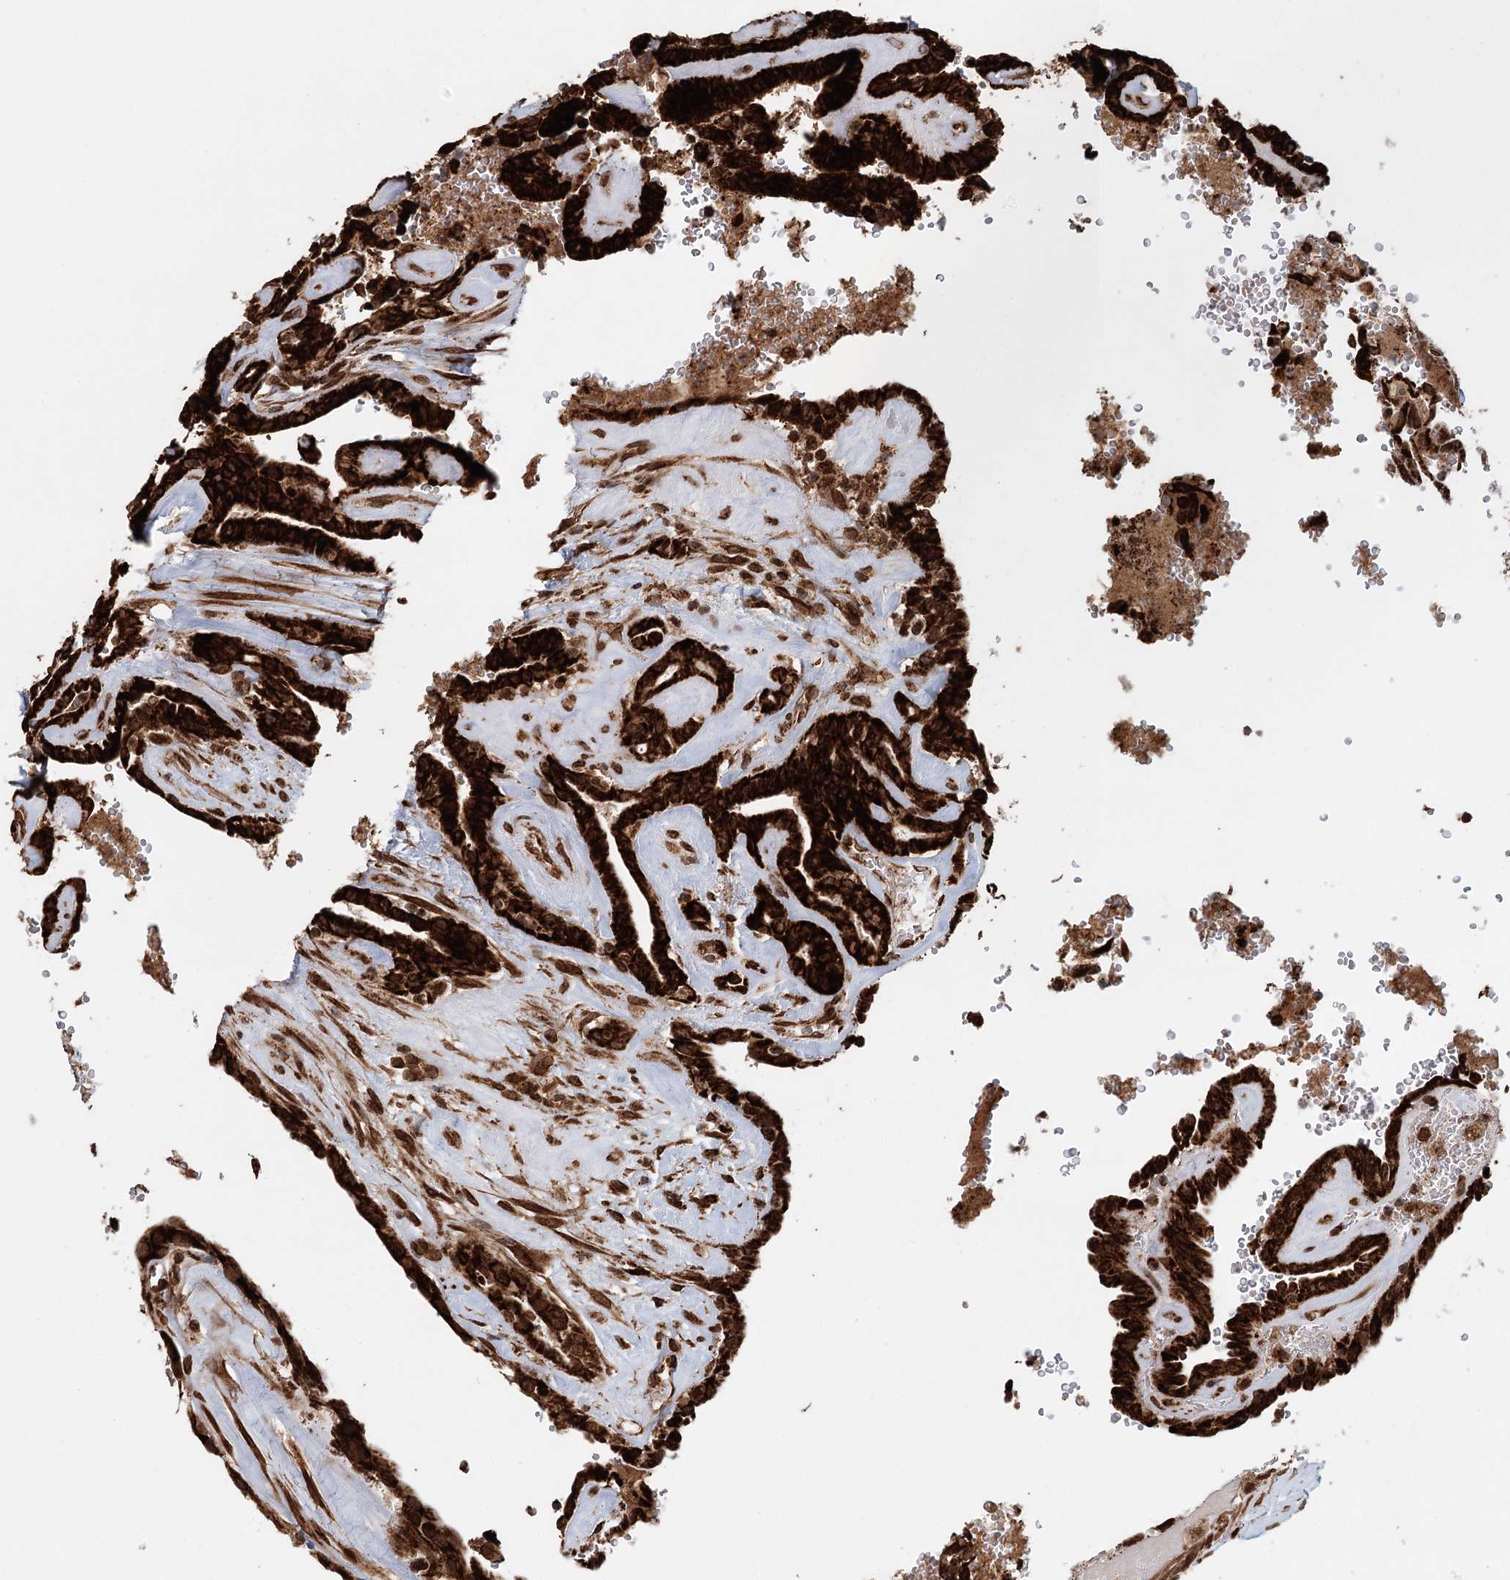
{"staining": {"intensity": "strong", "quantity": ">75%", "location": "cytoplasmic/membranous"}, "tissue": "thyroid cancer", "cell_type": "Tumor cells", "image_type": "cancer", "snomed": [{"axis": "morphology", "description": "Papillary adenocarcinoma, NOS"}, {"axis": "topography", "description": "Thyroid gland"}], "caption": "A photomicrograph of thyroid cancer stained for a protein exhibits strong cytoplasmic/membranous brown staining in tumor cells. The protein is stained brown, and the nuclei are stained in blue (DAB IHC with brightfield microscopy, high magnification).", "gene": "BCKDHA", "patient": {"sex": "male", "age": 77}}